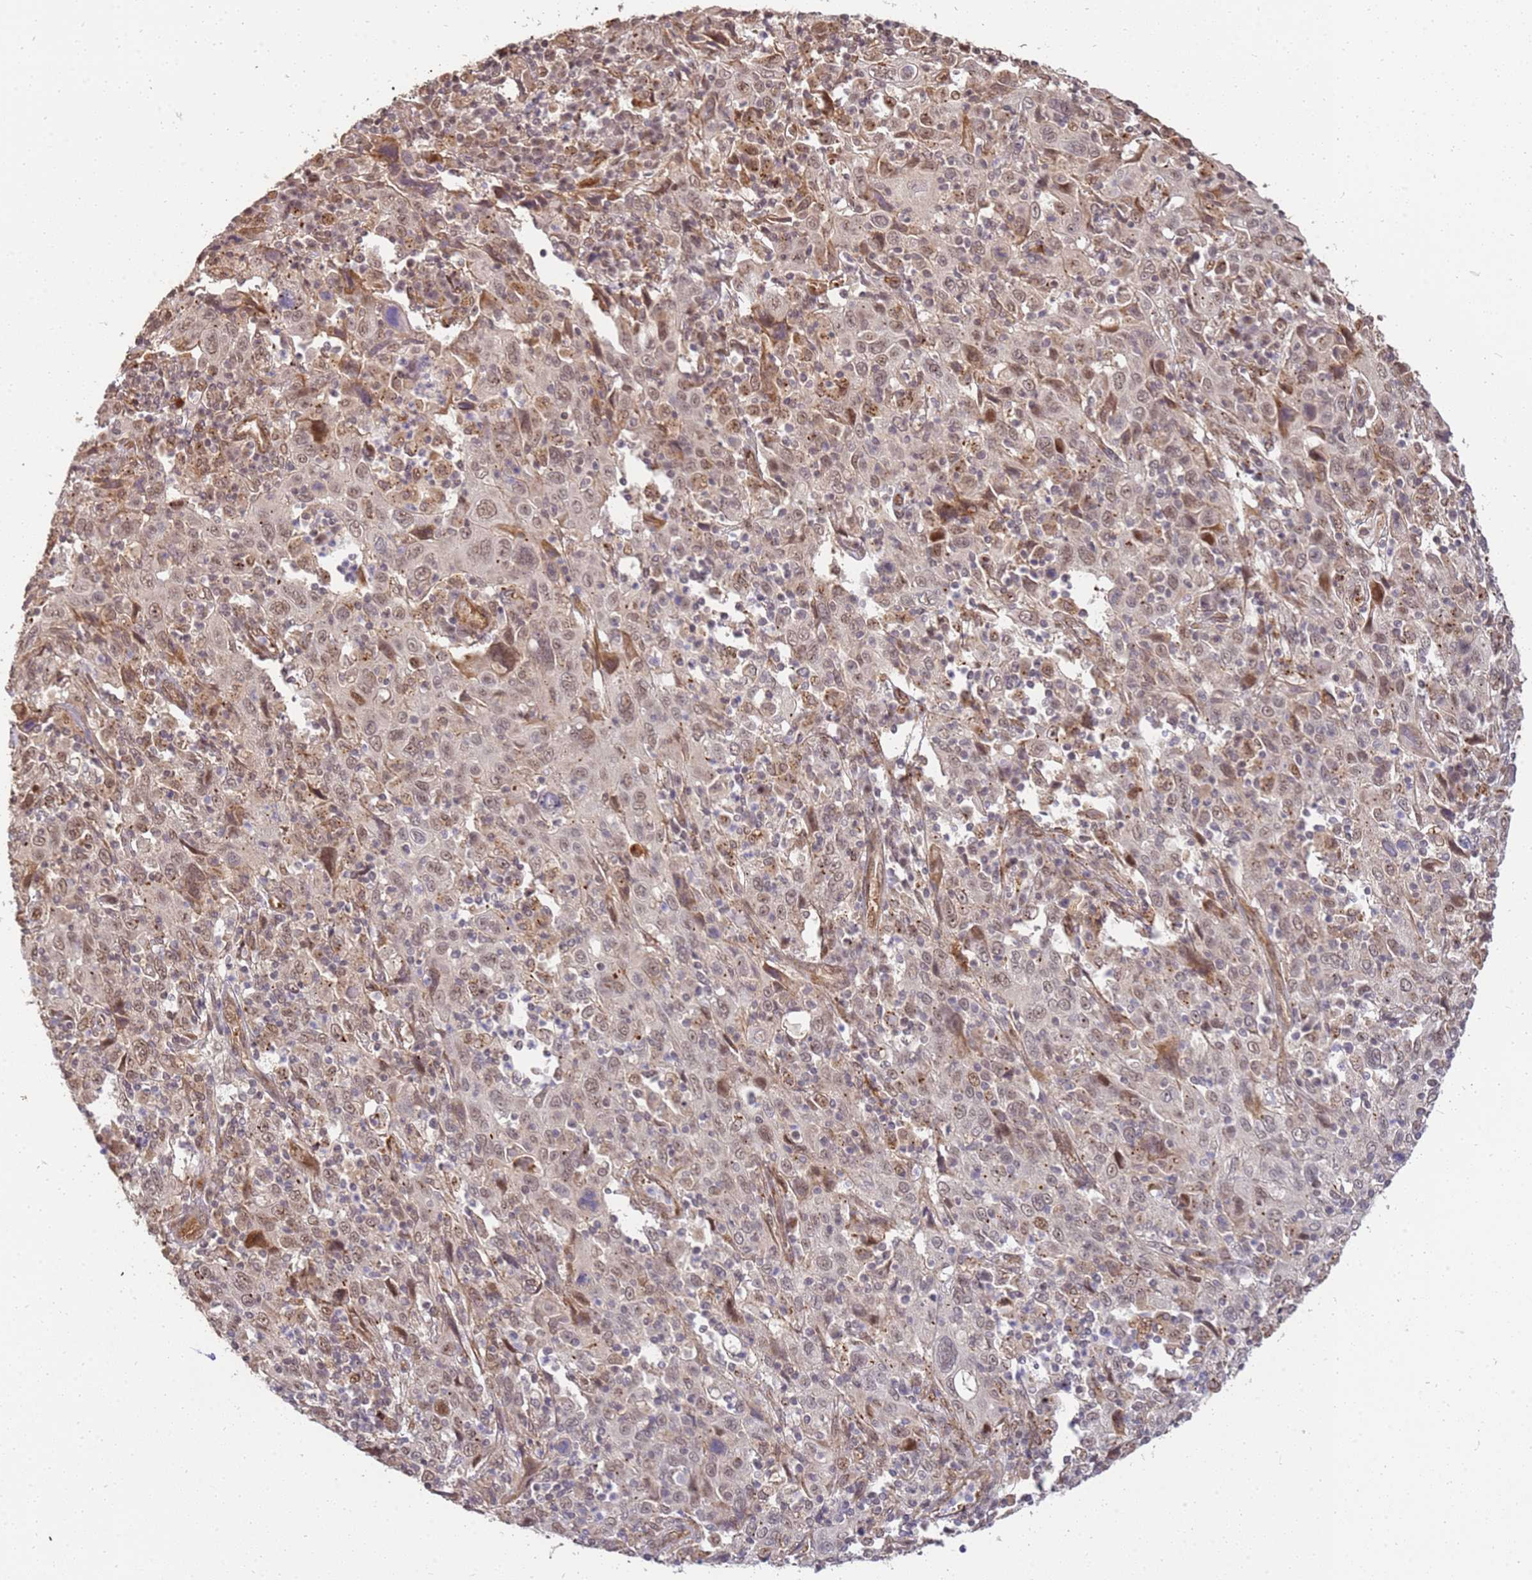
{"staining": {"intensity": "weak", "quantity": "25%-75%", "location": "nuclear"}, "tissue": "cervical cancer", "cell_type": "Tumor cells", "image_type": "cancer", "snomed": [{"axis": "morphology", "description": "Squamous cell carcinoma, NOS"}, {"axis": "topography", "description": "Cervix"}], "caption": "Human cervical squamous cell carcinoma stained with a protein marker displays weak staining in tumor cells.", "gene": "ST18", "patient": {"sex": "female", "age": 46}}